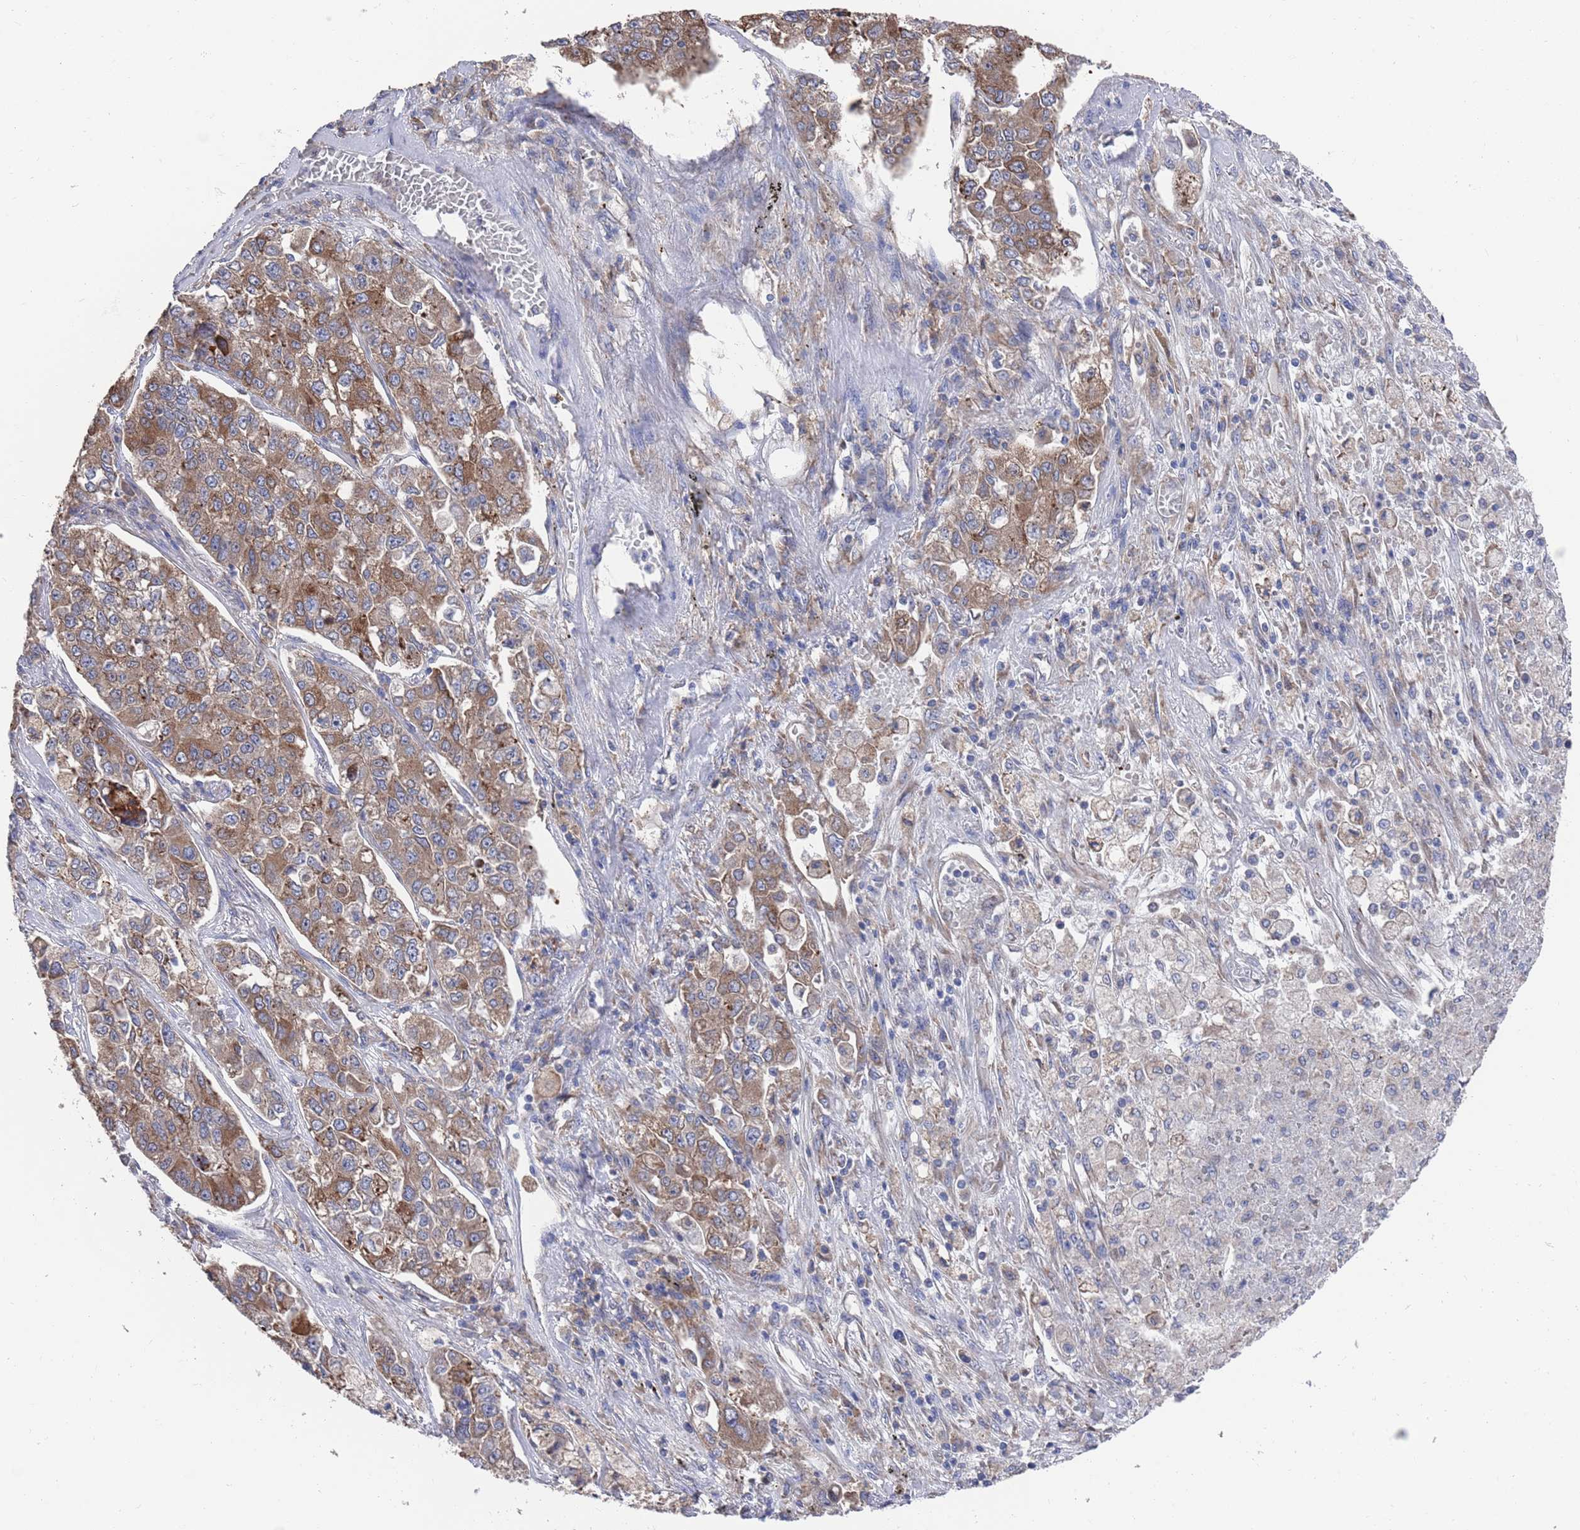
{"staining": {"intensity": "moderate", "quantity": ">75%", "location": "cytoplasmic/membranous"}, "tissue": "lung cancer", "cell_type": "Tumor cells", "image_type": "cancer", "snomed": [{"axis": "morphology", "description": "Adenocarcinoma, NOS"}, {"axis": "topography", "description": "Lung"}], "caption": "Immunohistochemistry (DAB) staining of human adenocarcinoma (lung) shows moderate cytoplasmic/membranous protein positivity in approximately >75% of tumor cells.", "gene": "GID8", "patient": {"sex": "male", "age": 49}}